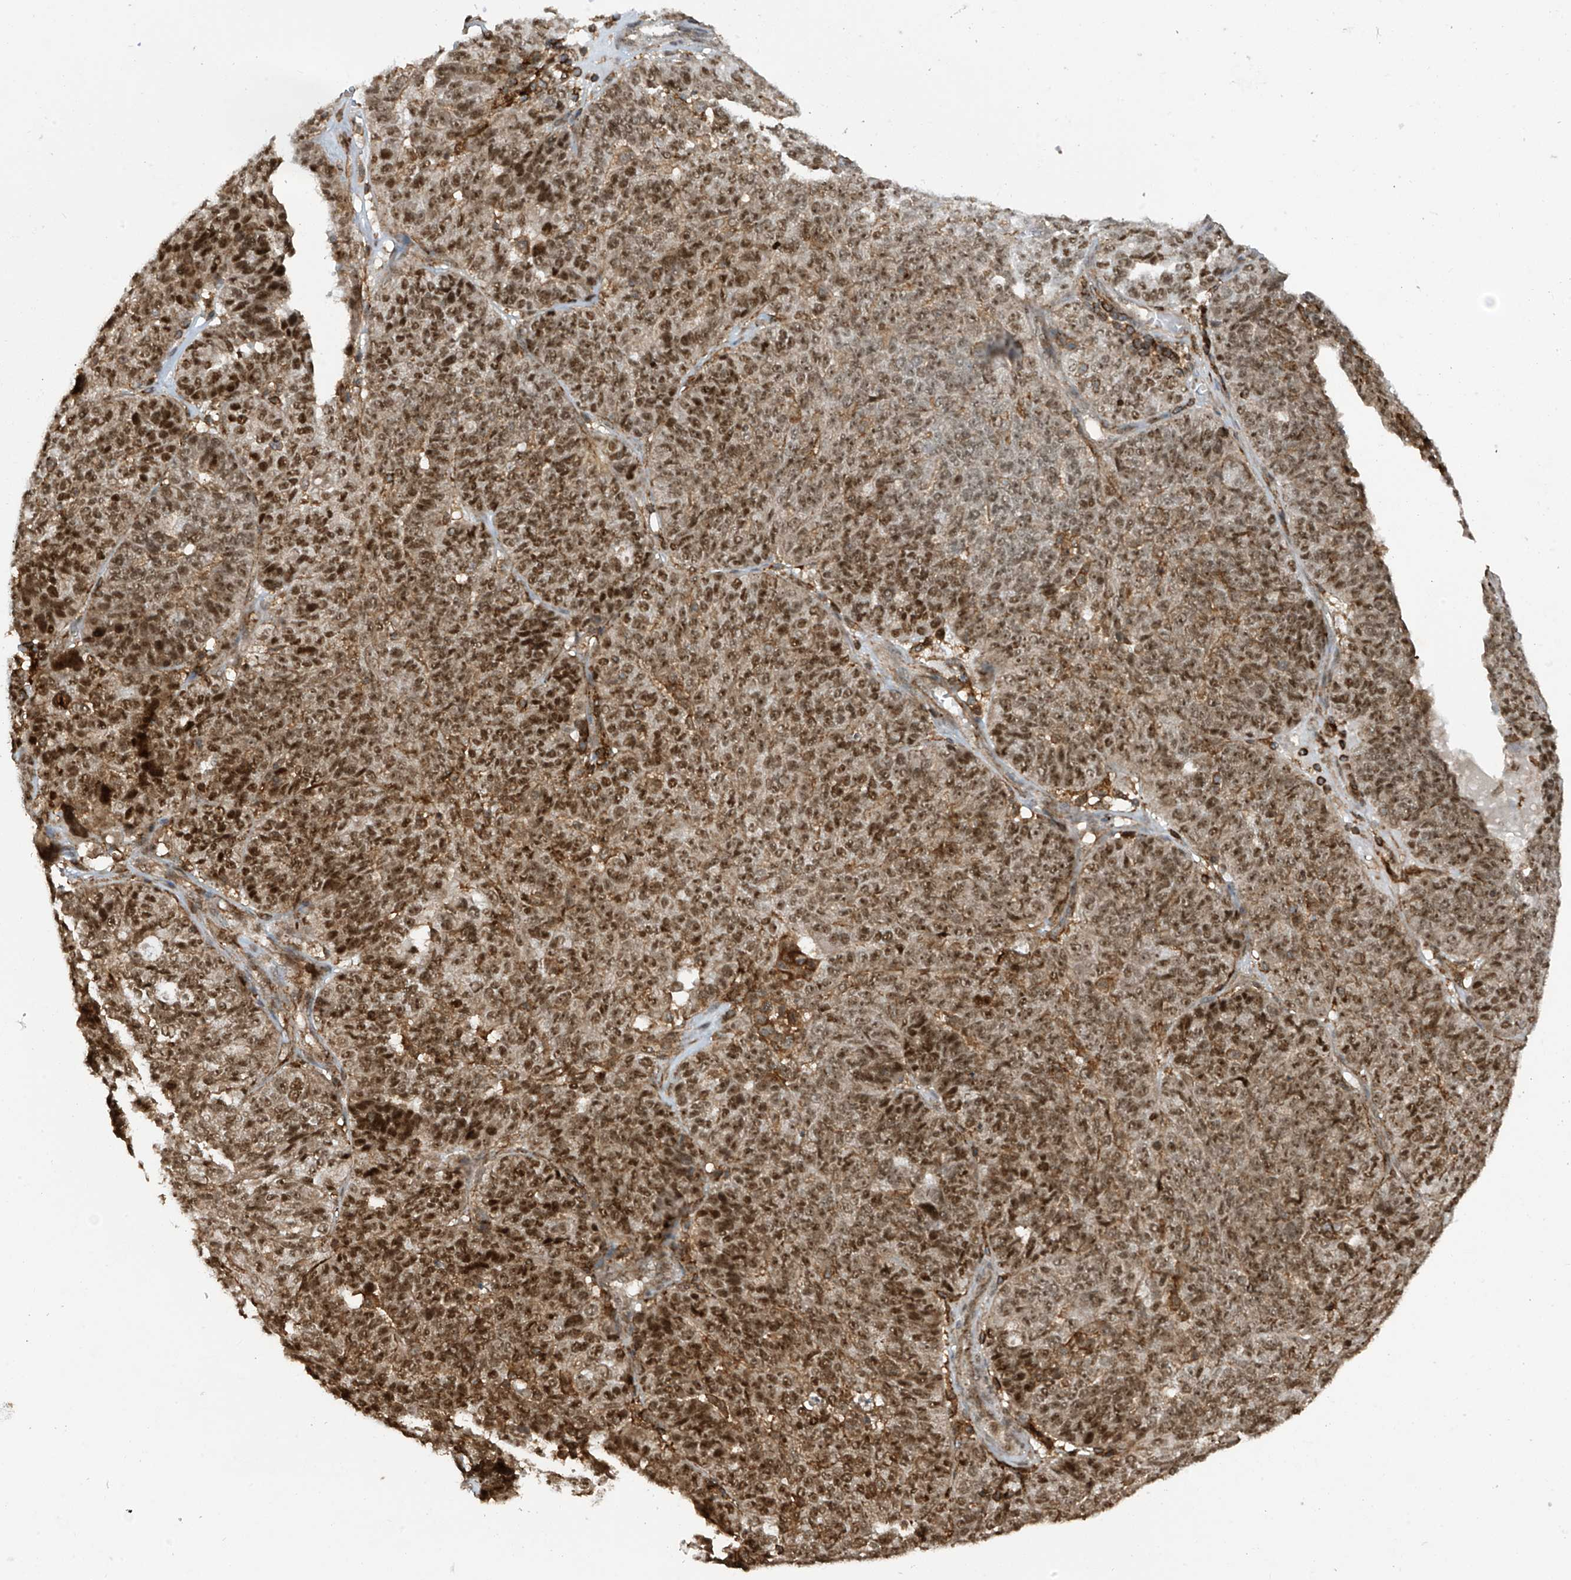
{"staining": {"intensity": "moderate", "quantity": ">75%", "location": "cytoplasmic/membranous,nuclear"}, "tissue": "ovarian cancer", "cell_type": "Tumor cells", "image_type": "cancer", "snomed": [{"axis": "morphology", "description": "Cystadenocarcinoma, serous, NOS"}, {"axis": "topography", "description": "Ovary"}], "caption": "Immunohistochemistry (DAB) staining of ovarian serous cystadenocarcinoma reveals moderate cytoplasmic/membranous and nuclear protein positivity in approximately >75% of tumor cells.", "gene": "REPIN1", "patient": {"sex": "female", "age": 59}}